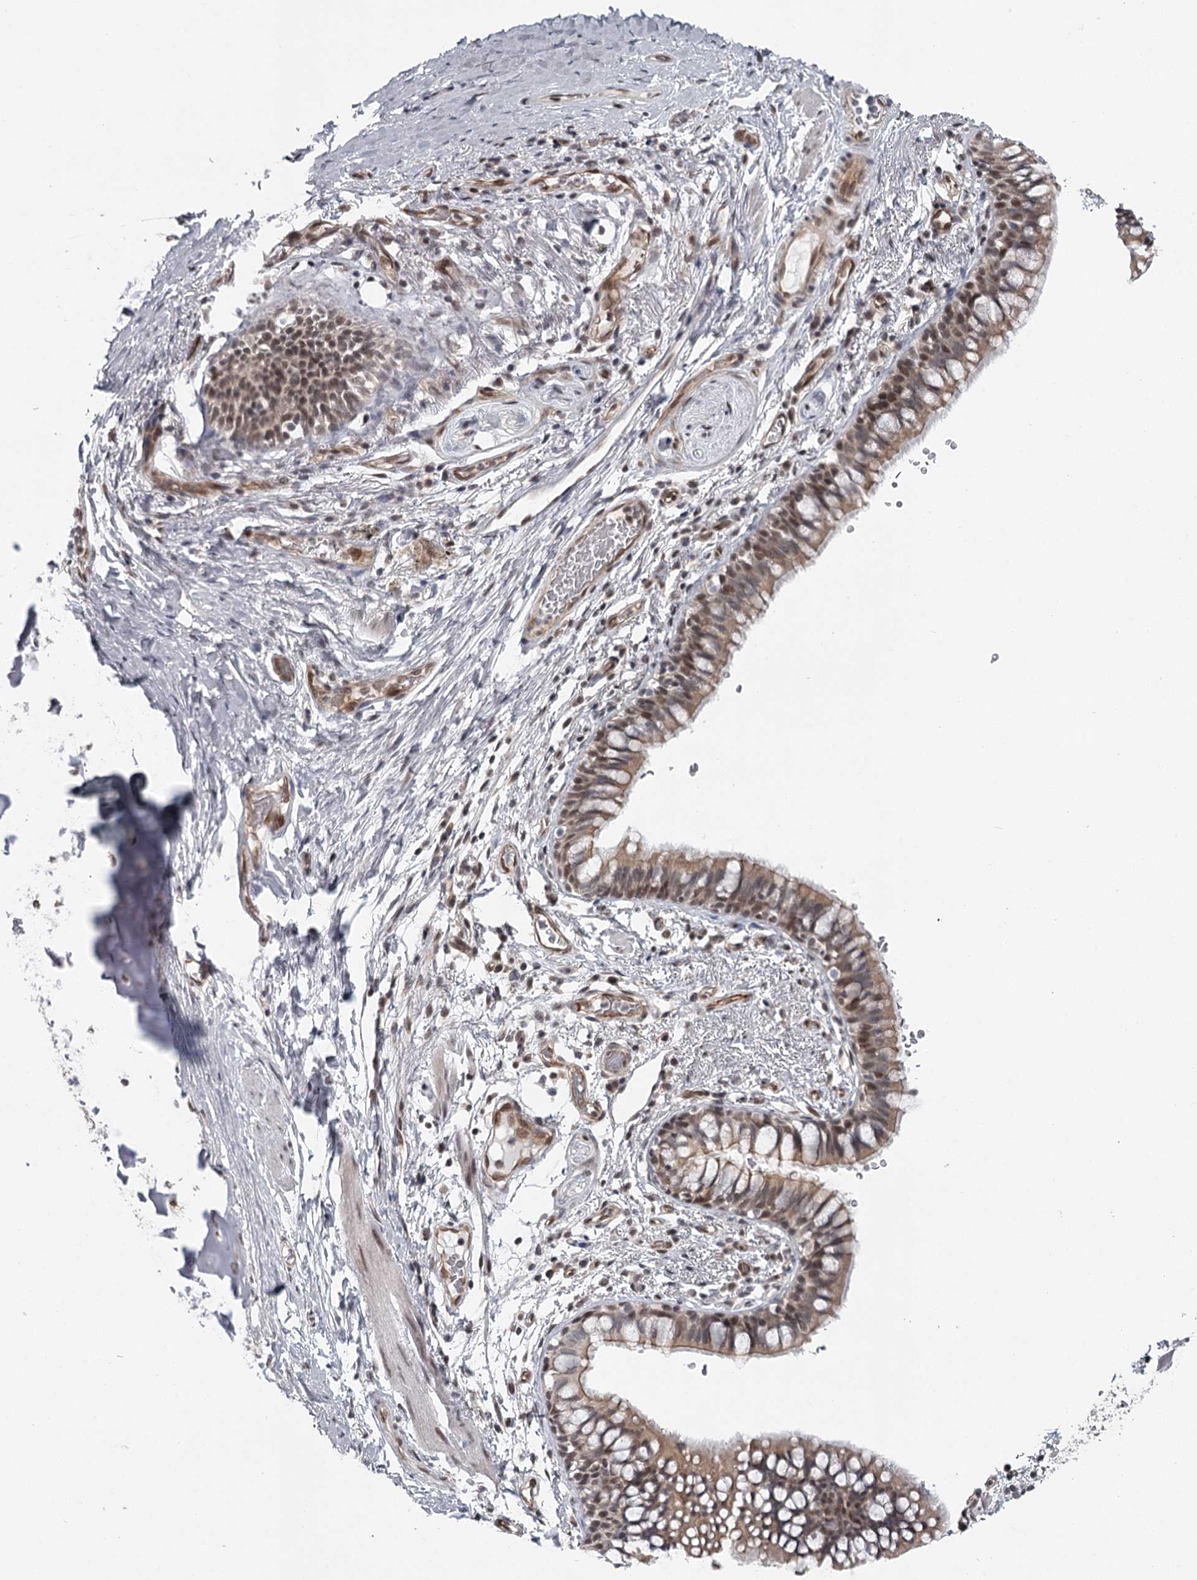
{"staining": {"intensity": "moderate", "quantity": "25%-75%", "location": "nuclear"}, "tissue": "bronchus", "cell_type": "Respiratory epithelial cells", "image_type": "normal", "snomed": [{"axis": "morphology", "description": "Normal tissue, NOS"}, {"axis": "topography", "description": "Cartilage tissue"}, {"axis": "topography", "description": "Bronchus"}], "caption": "This is a histology image of IHC staining of unremarkable bronchus, which shows moderate positivity in the nuclear of respiratory epithelial cells.", "gene": "FAM13C", "patient": {"sex": "female", "age": 36}}